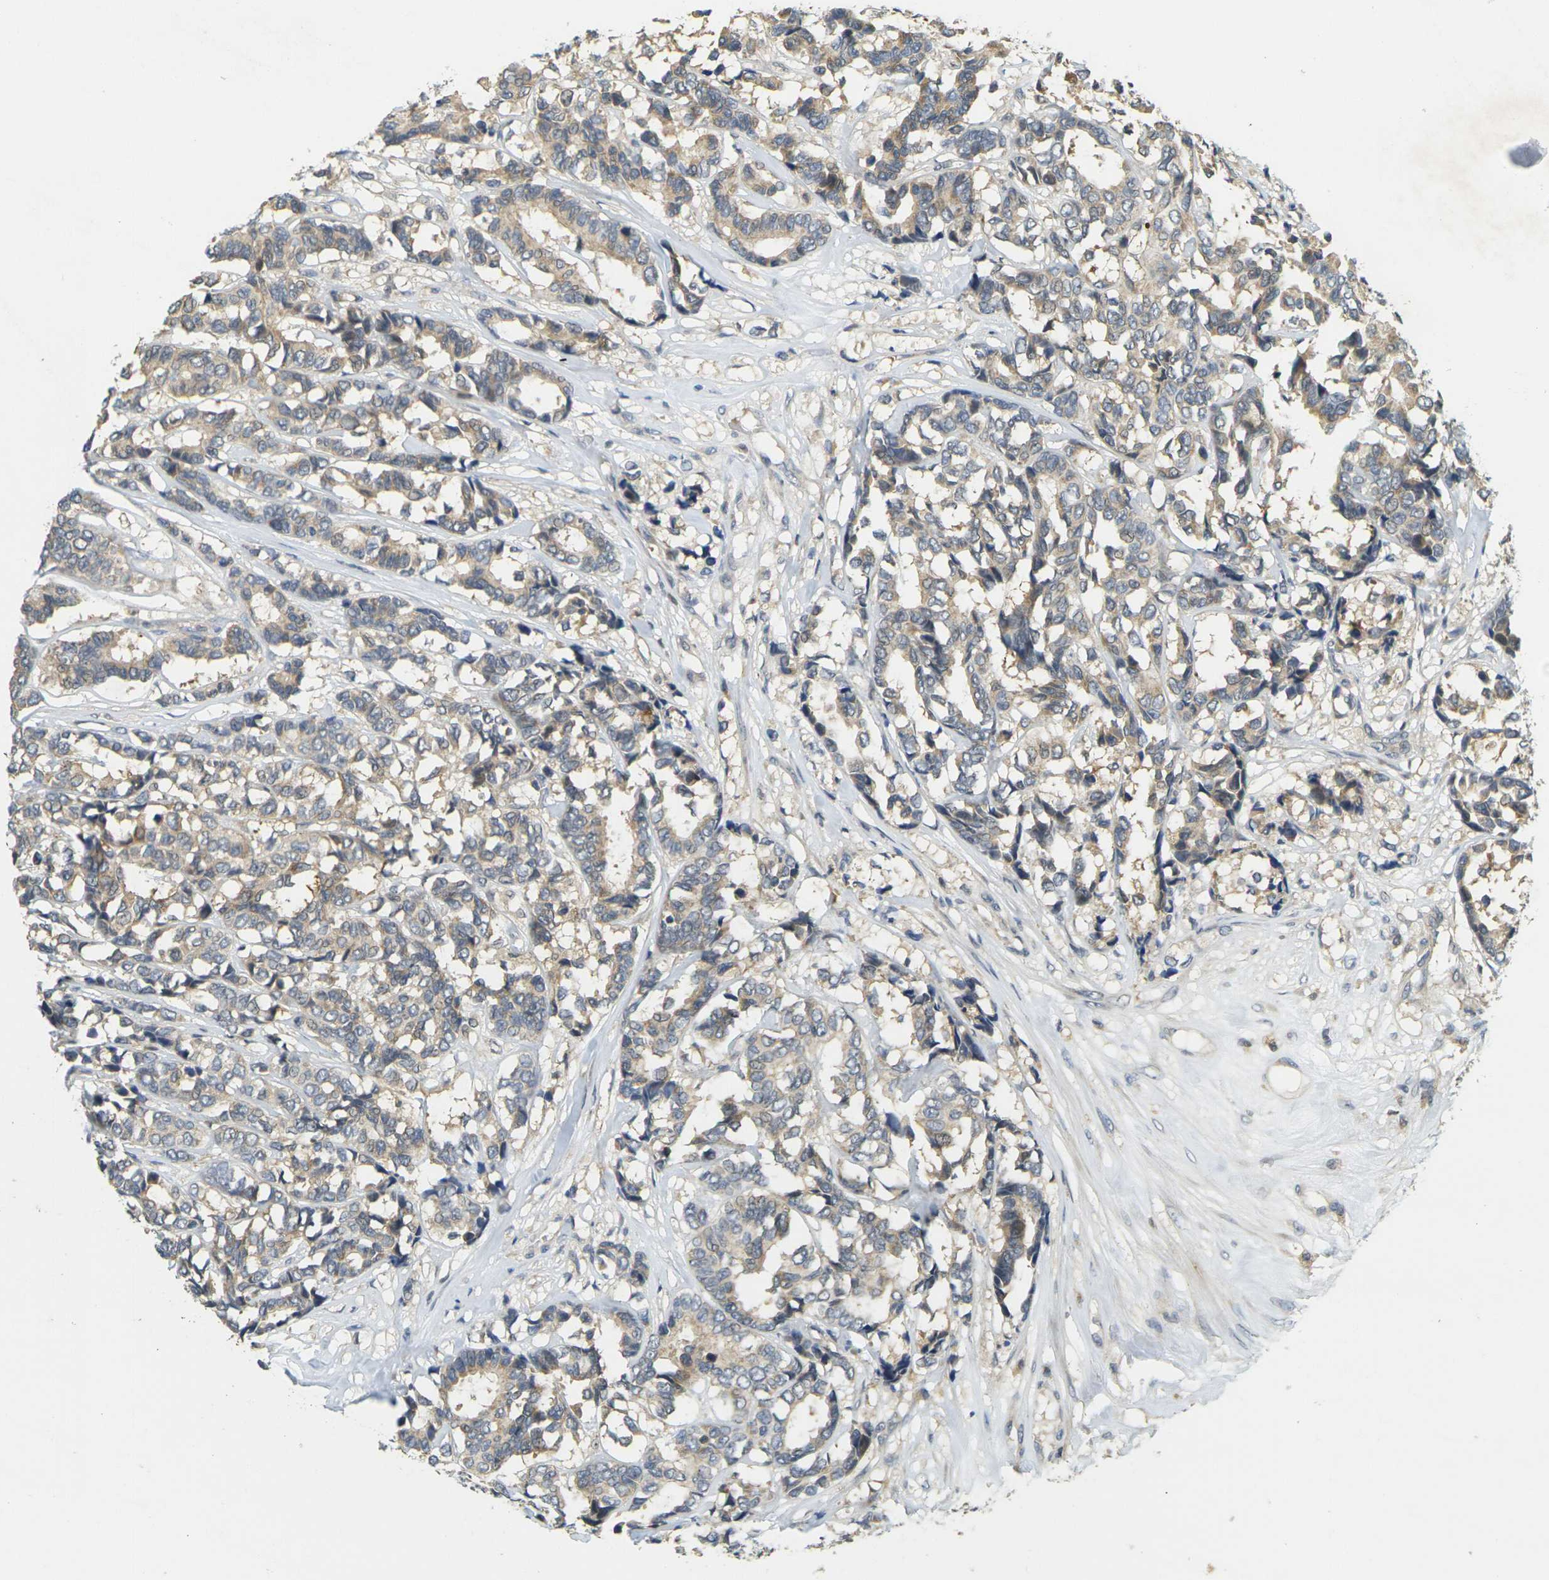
{"staining": {"intensity": "weak", "quantity": ">75%", "location": "cytoplasmic/membranous"}, "tissue": "breast cancer", "cell_type": "Tumor cells", "image_type": "cancer", "snomed": [{"axis": "morphology", "description": "Duct carcinoma"}, {"axis": "topography", "description": "Breast"}], "caption": "This is a micrograph of IHC staining of breast infiltrating ductal carcinoma, which shows weak positivity in the cytoplasmic/membranous of tumor cells.", "gene": "KLHL8", "patient": {"sex": "female", "age": 87}}